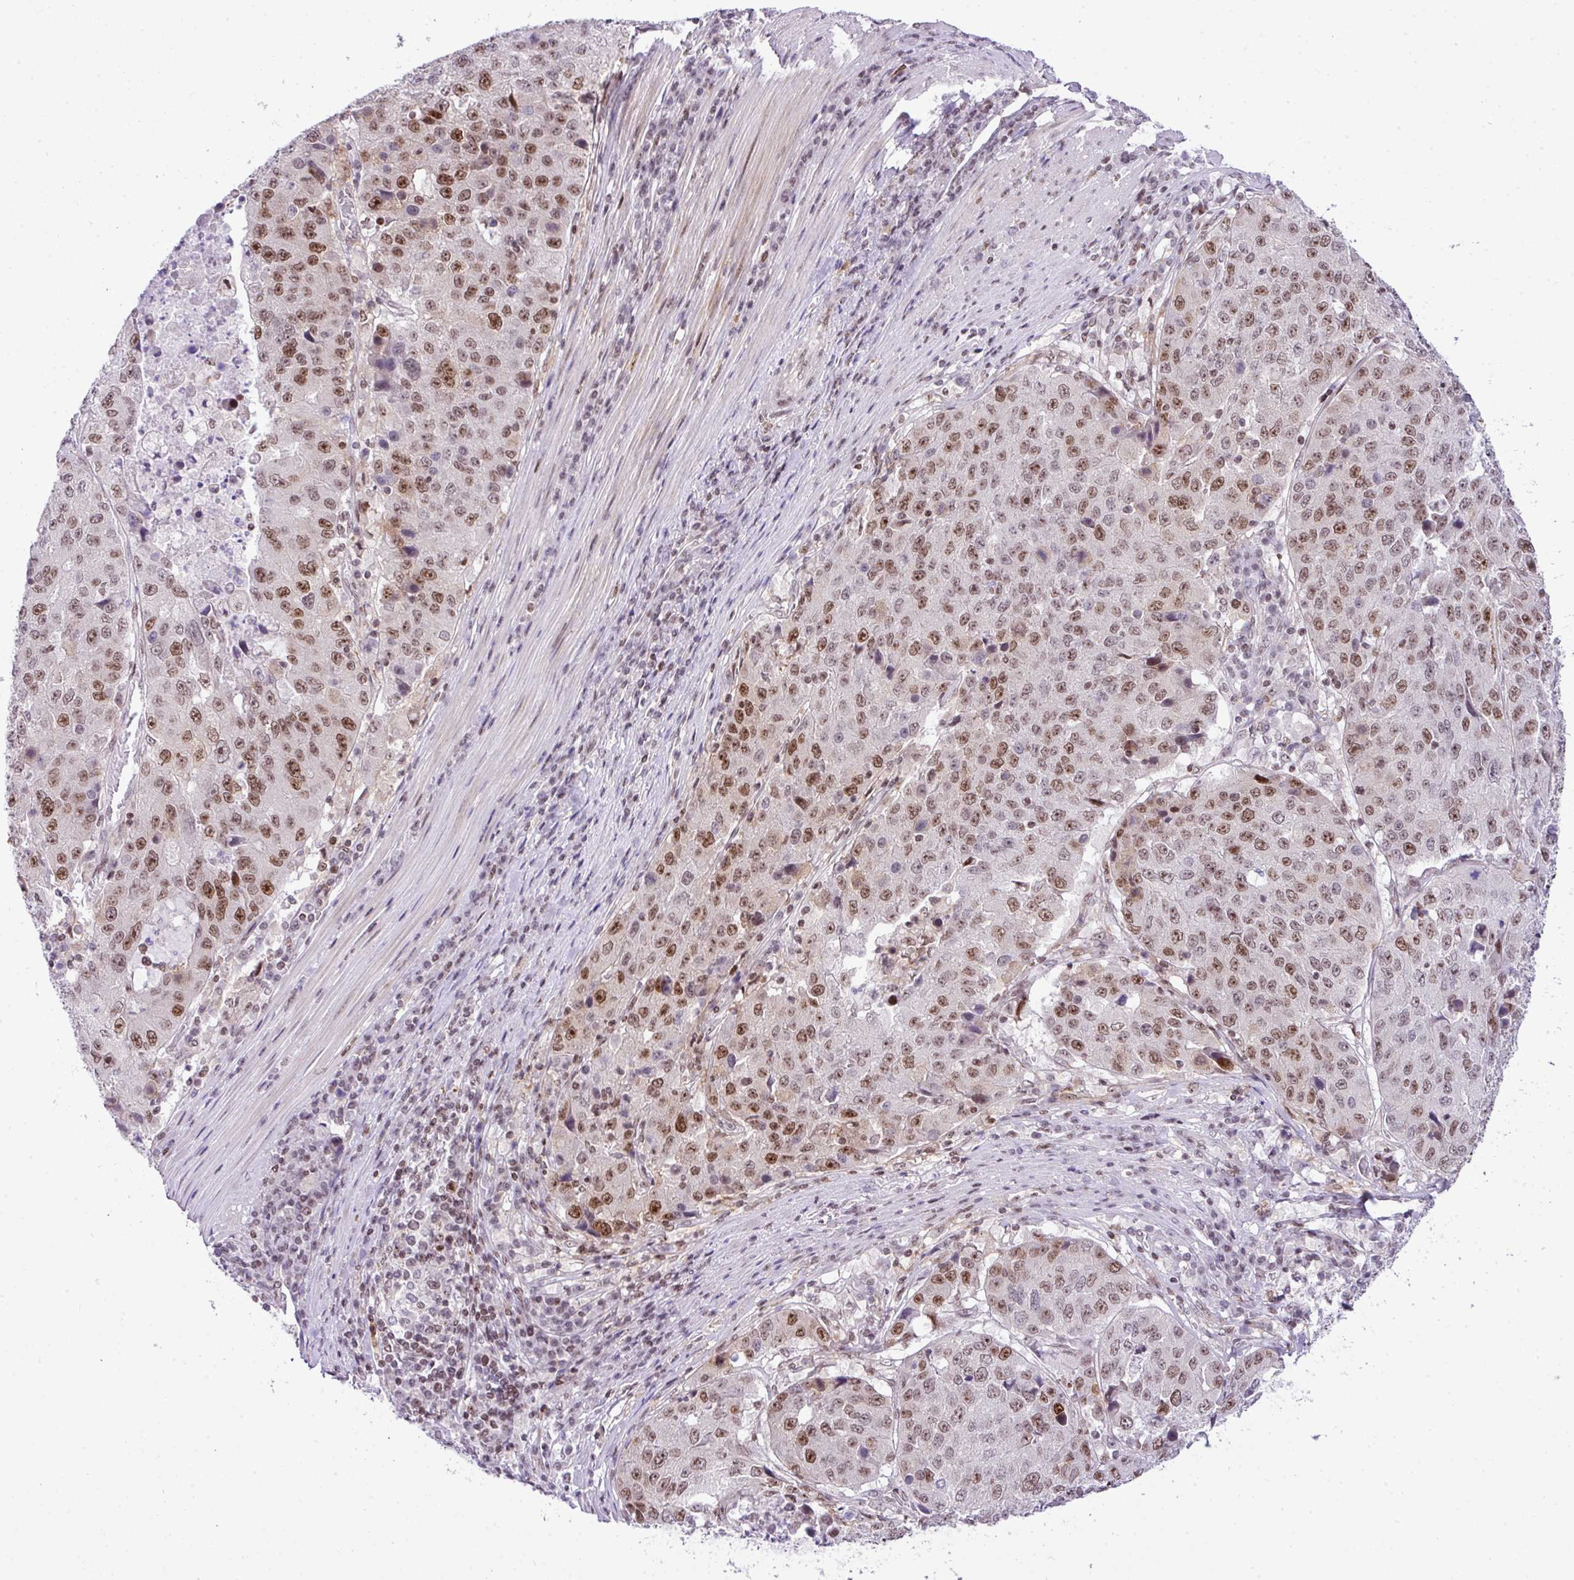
{"staining": {"intensity": "moderate", "quantity": ">75%", "location": "cytoplasmic/membranous,nuclear"}, "tissue": "stomach cancer", "cell_type": "Tumor cells", "image_type": "cancer", "snomed": [{"axis": "morphology", "description": "Adenocarcinoma, NOS"}, {"axis": "topography", "description": "Stomach"}], "caption": "Immunohistochemistry image of neoplastic tissue: human adenocarcinoma (stomach) stained using immunohistochemistry displays medium levels of moderate protein expression localized specifically in the cytoplasmic/membranous and nuclear of tumor cells, appearing as a cytoplasmic/membranous and nuclear brown color.", "gene": "CCDC137", "patient": {"sex": "male", "age": 71}}